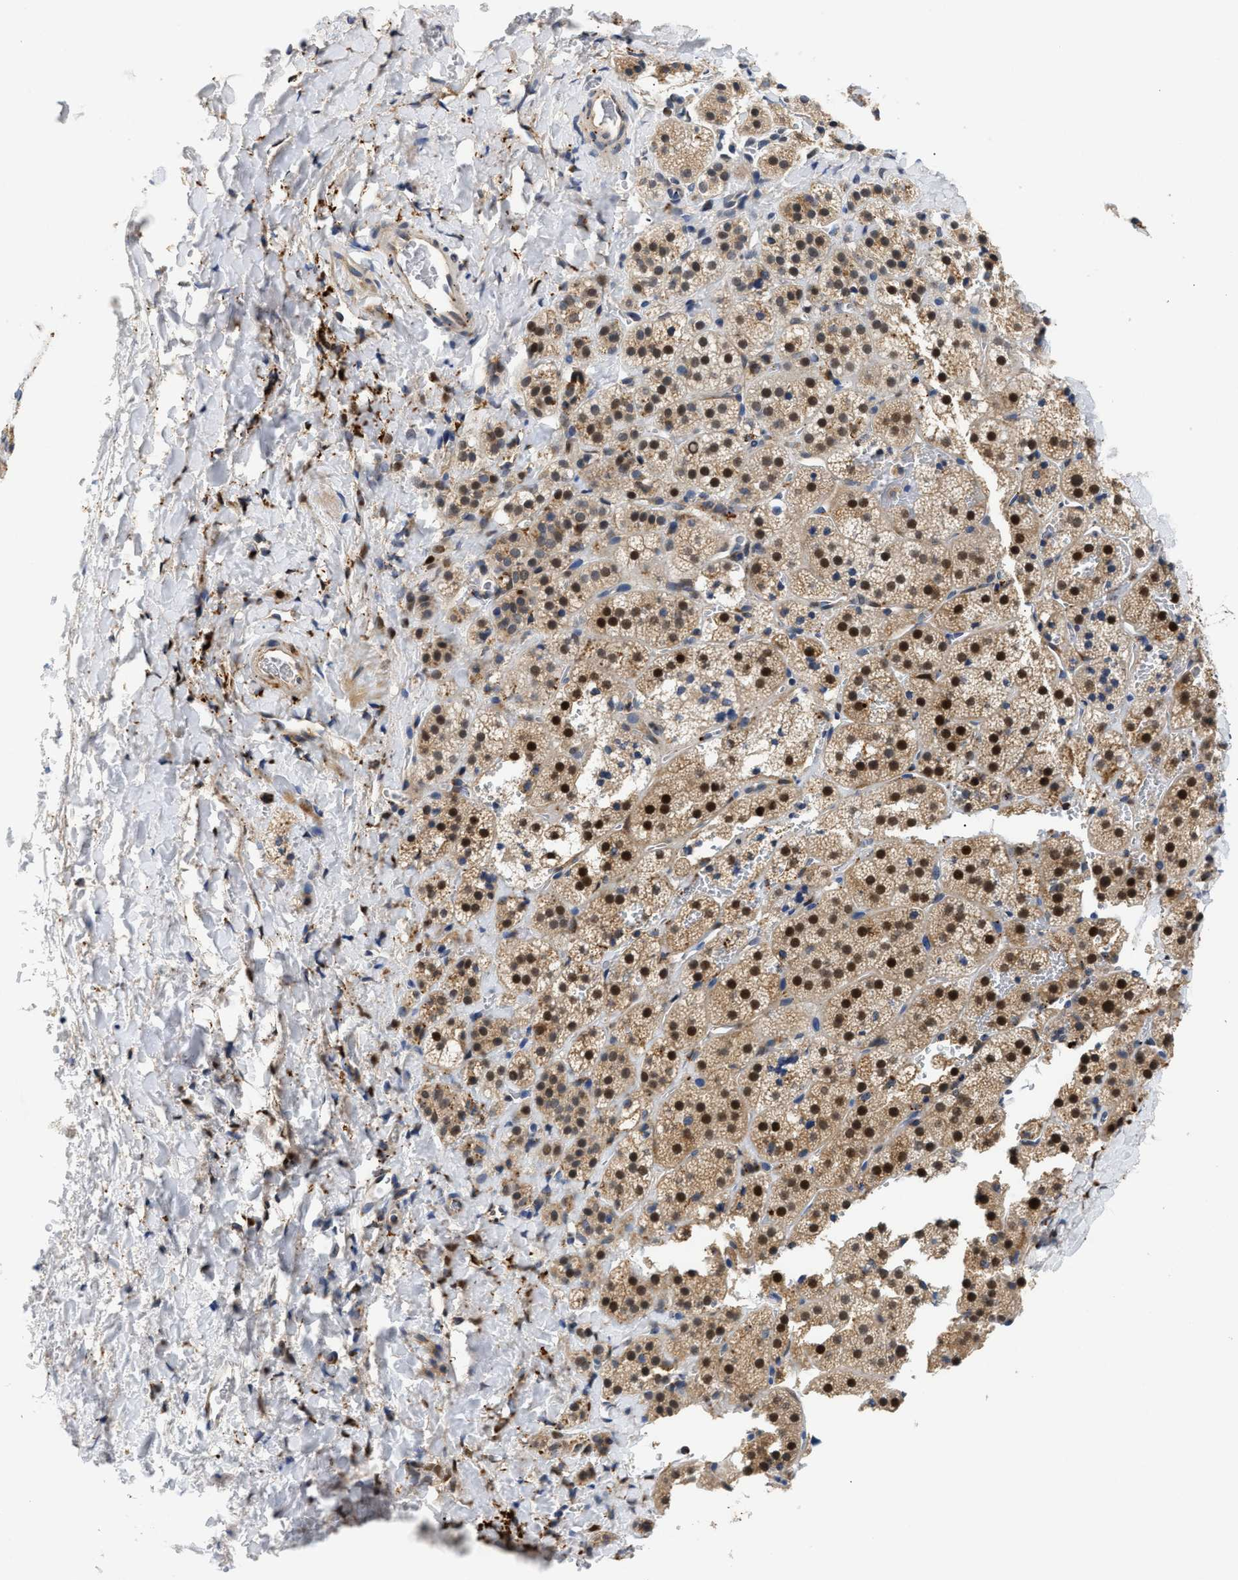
{"staining": {"intensity": "moderate", "quantity": ">75%", "location": "cytoplasmic/membranous,nuclear"}, "tissue": "adrenal gland", "cell_type": "Glandular cells", "image_type": "normal", "snomed": [{"axis": "morphology", "description": "Normal tissue, NOS"}, {"axis": "topography", "description": "Adrenal gland"}], "caption": "A high-resolution photomicrograph shows immunohistochemistry staining of unremarkable adrenal gland, which displays moderate cytoplasmic/membranous,nuclear staining in approximately >75% of glandular cells. (DAB (3,3'-diaminobenzidine) IHC, brown staining for protein, blue staining for nuclei).", "gene": "PPM1L", "patient": {"sex": "female", "age": 44}}